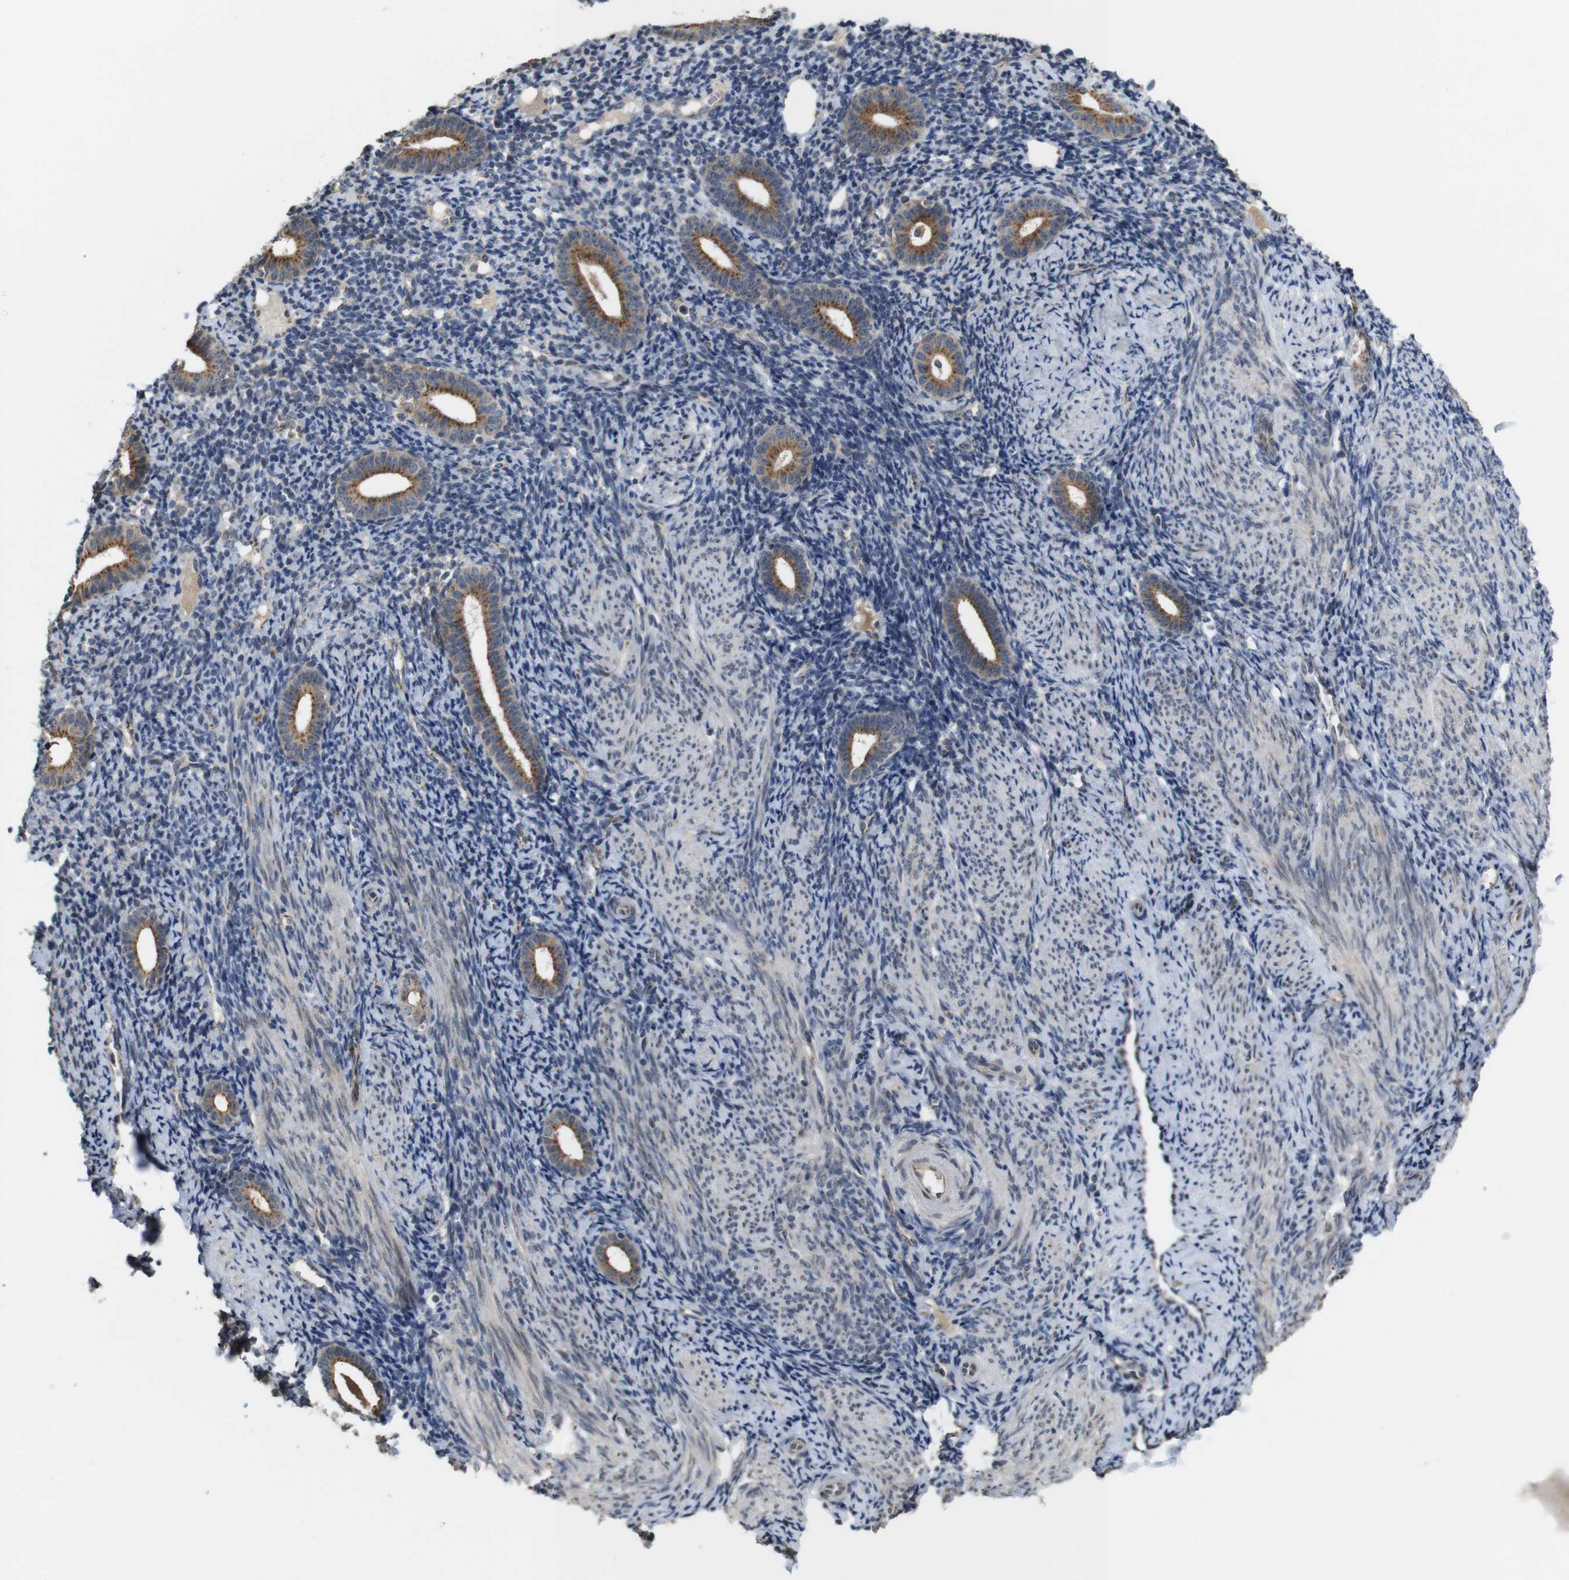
{"staining": {"intensity": "negative", "quantity": "none", "location": "none"}, "tissue": "endometrium", "cell_type": "Cells in endometrial stroma", "image_type": "normal", "snomed": [{"axis": "morphology", "description": "Normal tissue, NOS"}, {"axis": "topography", "description": "Endometrium"}], "caption": "This micrograph is of normal endometrium stained with immunohistochemistry to label a protein in brown with the nuclei are counter-stained blue. There is no positivity in cells in endometrial stroma. The staining is performed using DAB (3,3'-diaminobenzidine) brown chromogen with nuclei counter-stained in using hematoxylin.", "gene": "EFCAB14", "patient": {"sex": "female", "age": 50}}